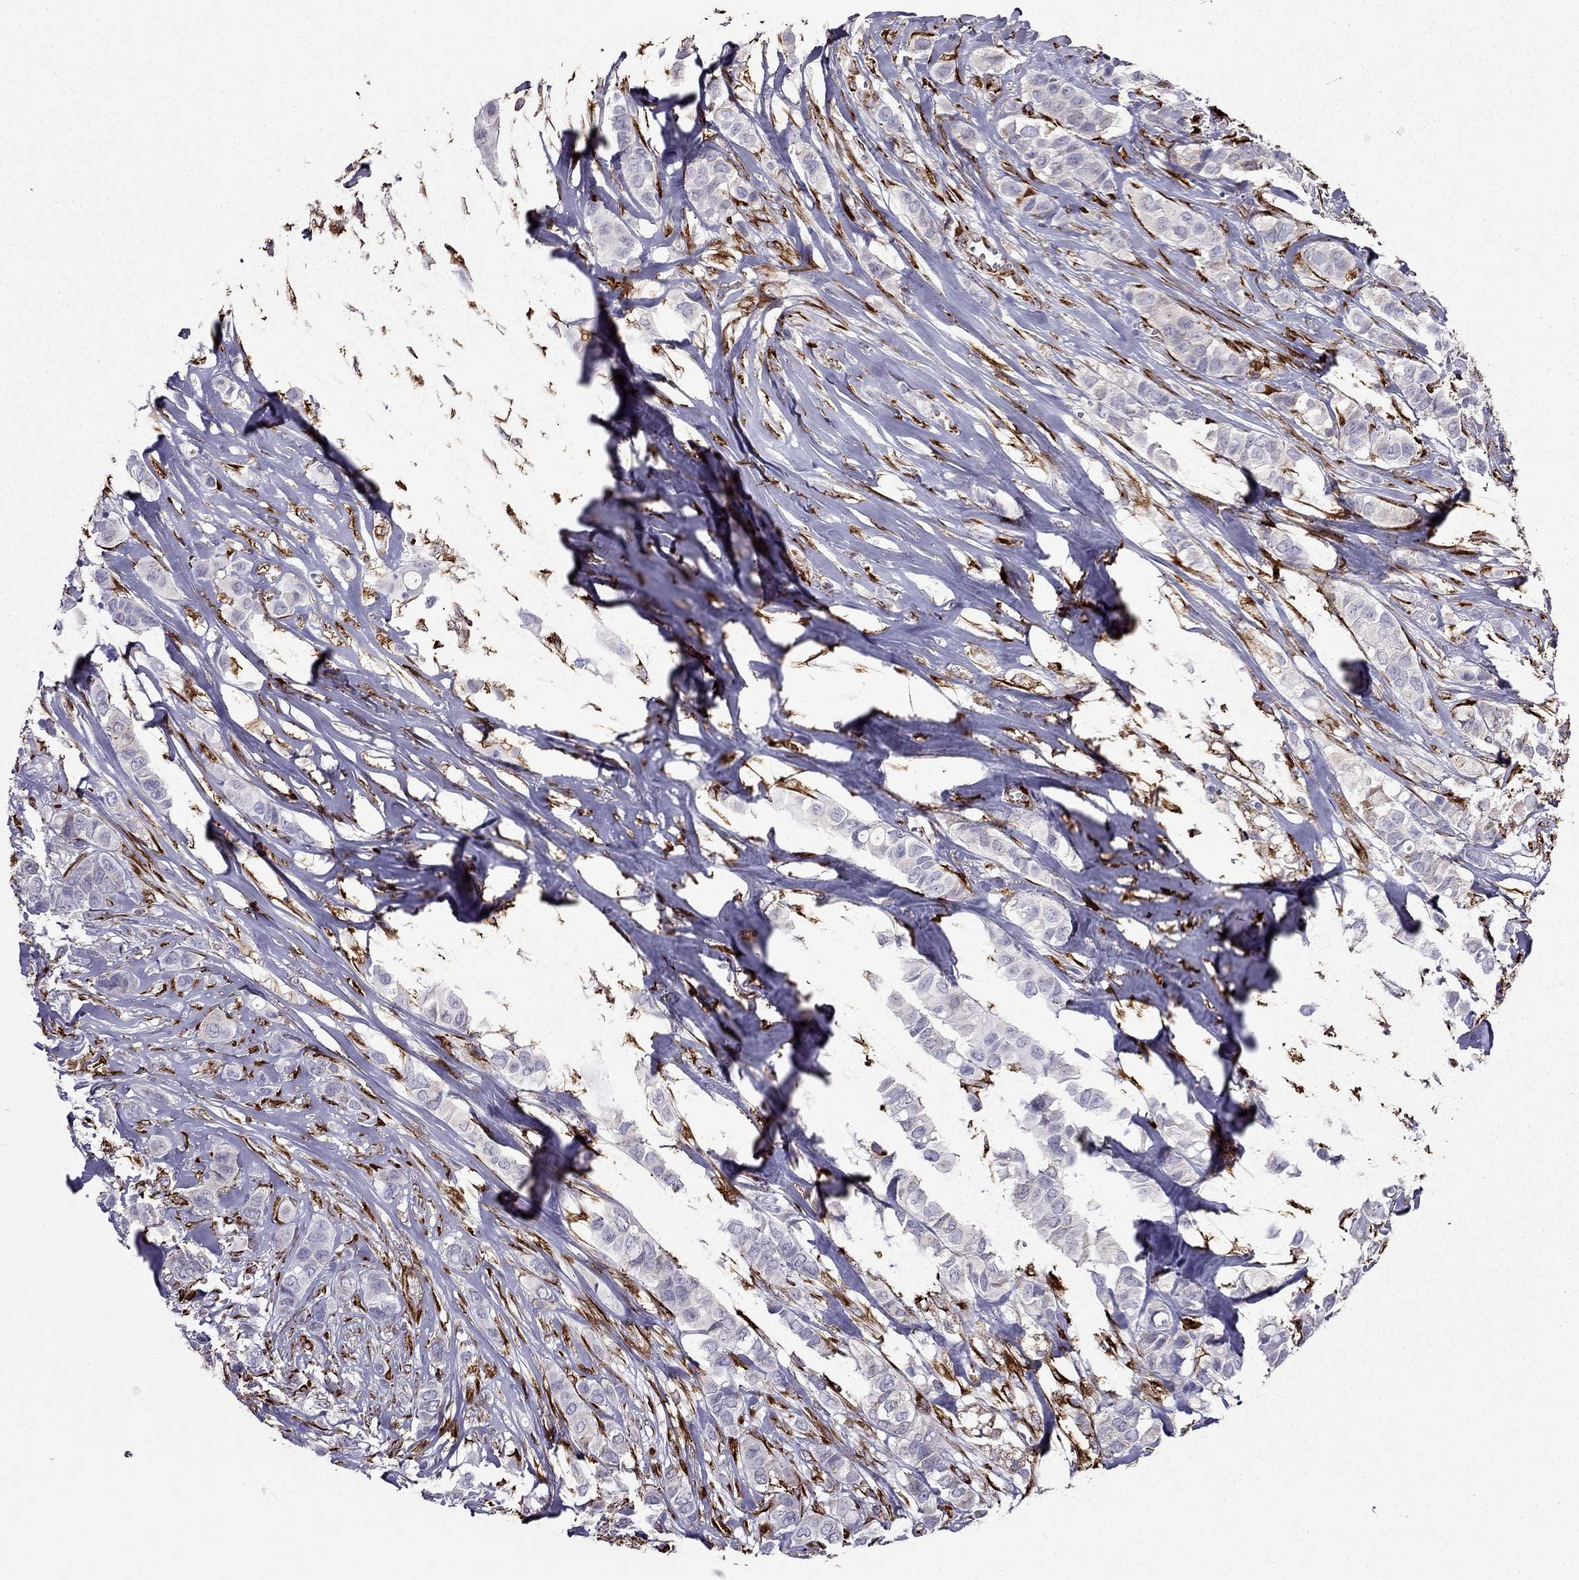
{"staining": {"intensity": "negative", "quantity": "none", "location": "none"}, "tissue": "breast cancer", "cell_type": "Tumor cells", "image_type": "cancer", "snomed": [{"axis": "morphology", "description": "Duct carcinoma"}, {"axis": "topography", "description": "Breast"}], "caption": "Immunohistochemistry (IHC) of human breast cancer reveals no staining in tumor cells.", "gene": "IKBIP", "patient": {"sex": "female", "age": 85}}